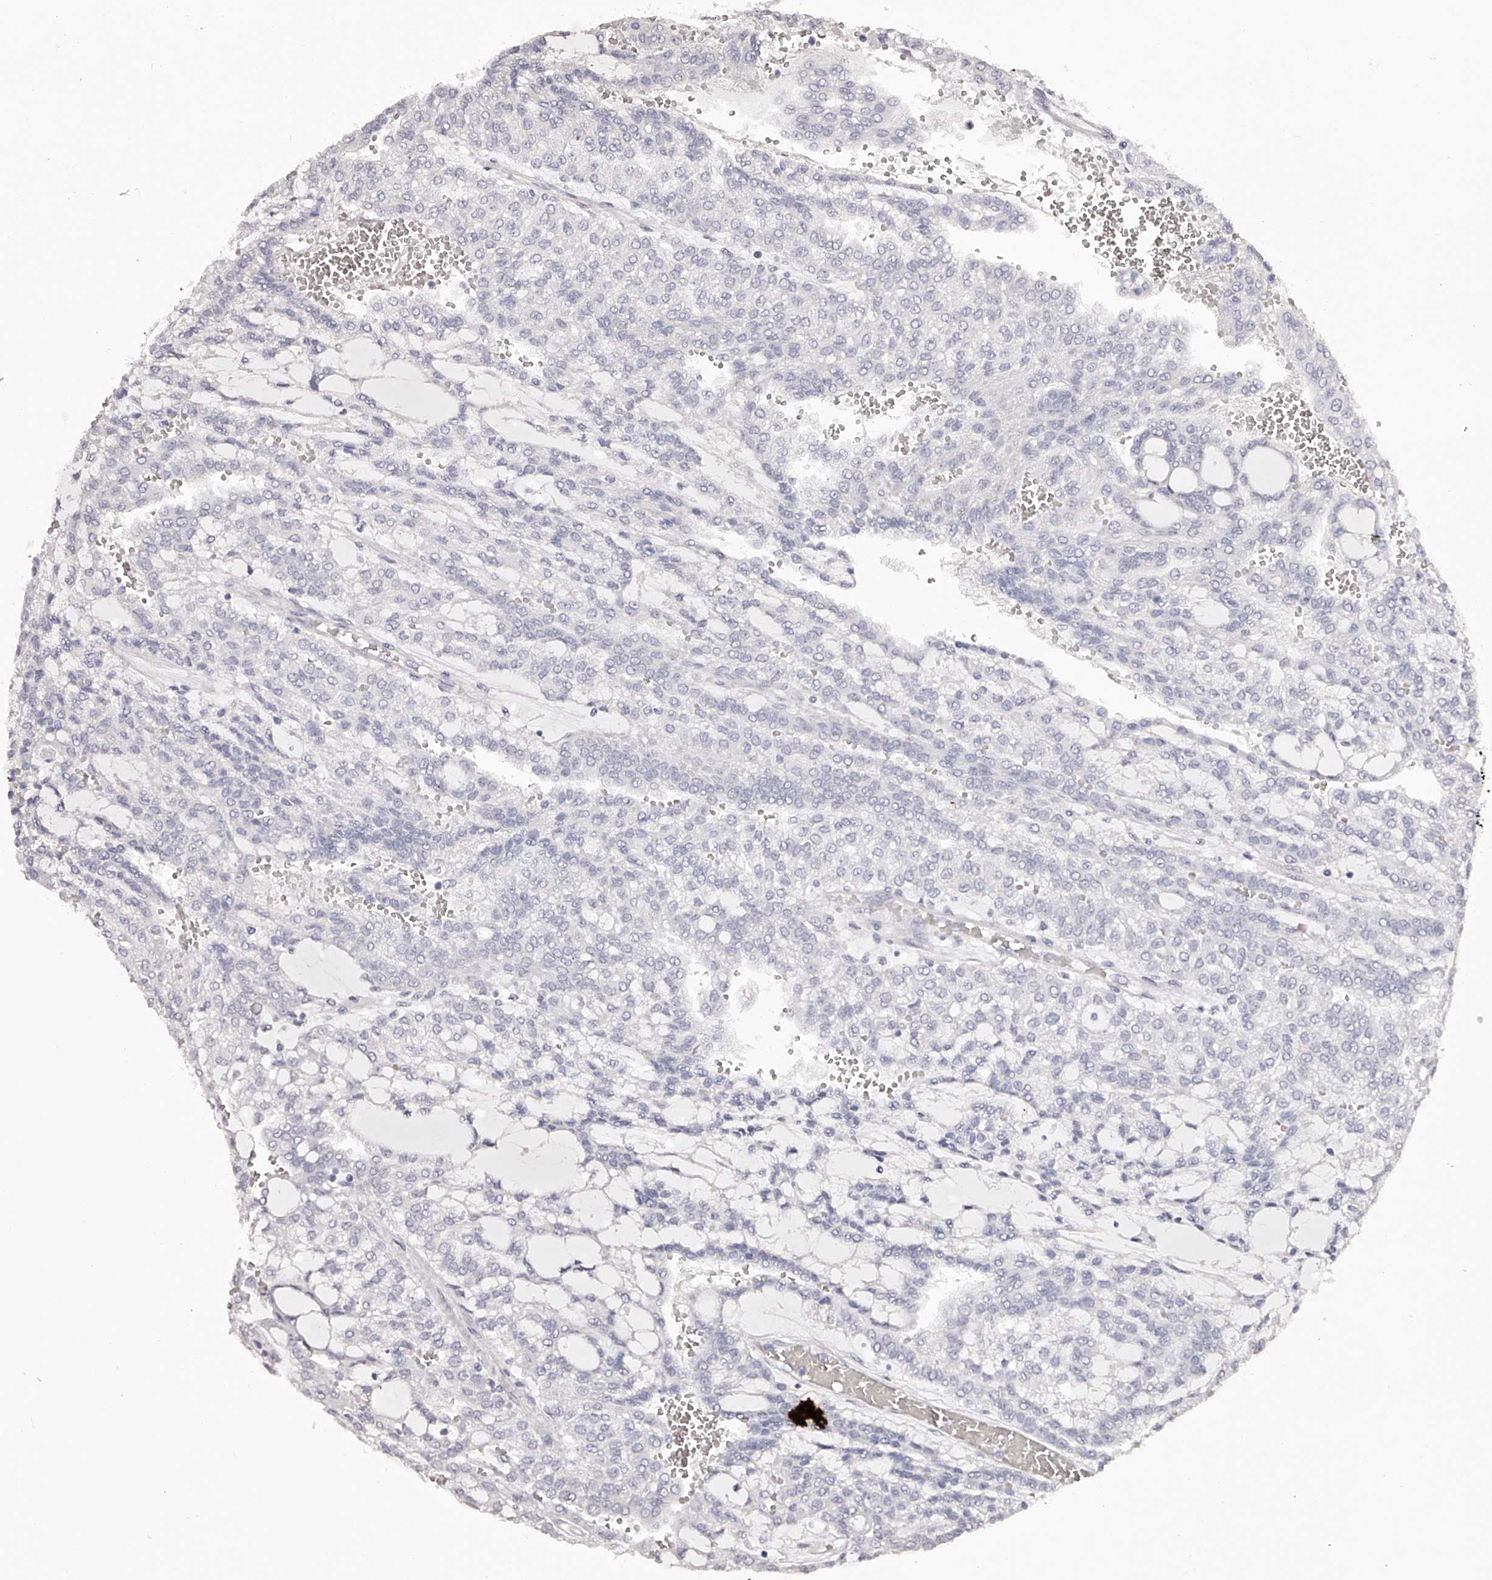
{"staining": {"intensity": "negative", "quantity": "none", "location": "none"}, "tissue": "renal cancer", "cell_type": "Tumor cells", "image_type": "cancer", "snomed": [{"axis": "morphology", "description": "Adenocarcinoma, NOS"}, {"axis": "topography", "description": "Kidney"}], "caption": "An image of human renal cancer is negative for staining in tumor cells. (DAB immunohistochemistry visualized using brightfield microscopy, high magnification).", "gene": "LTV1", "patient": {"sex": "male", "age": 63}}